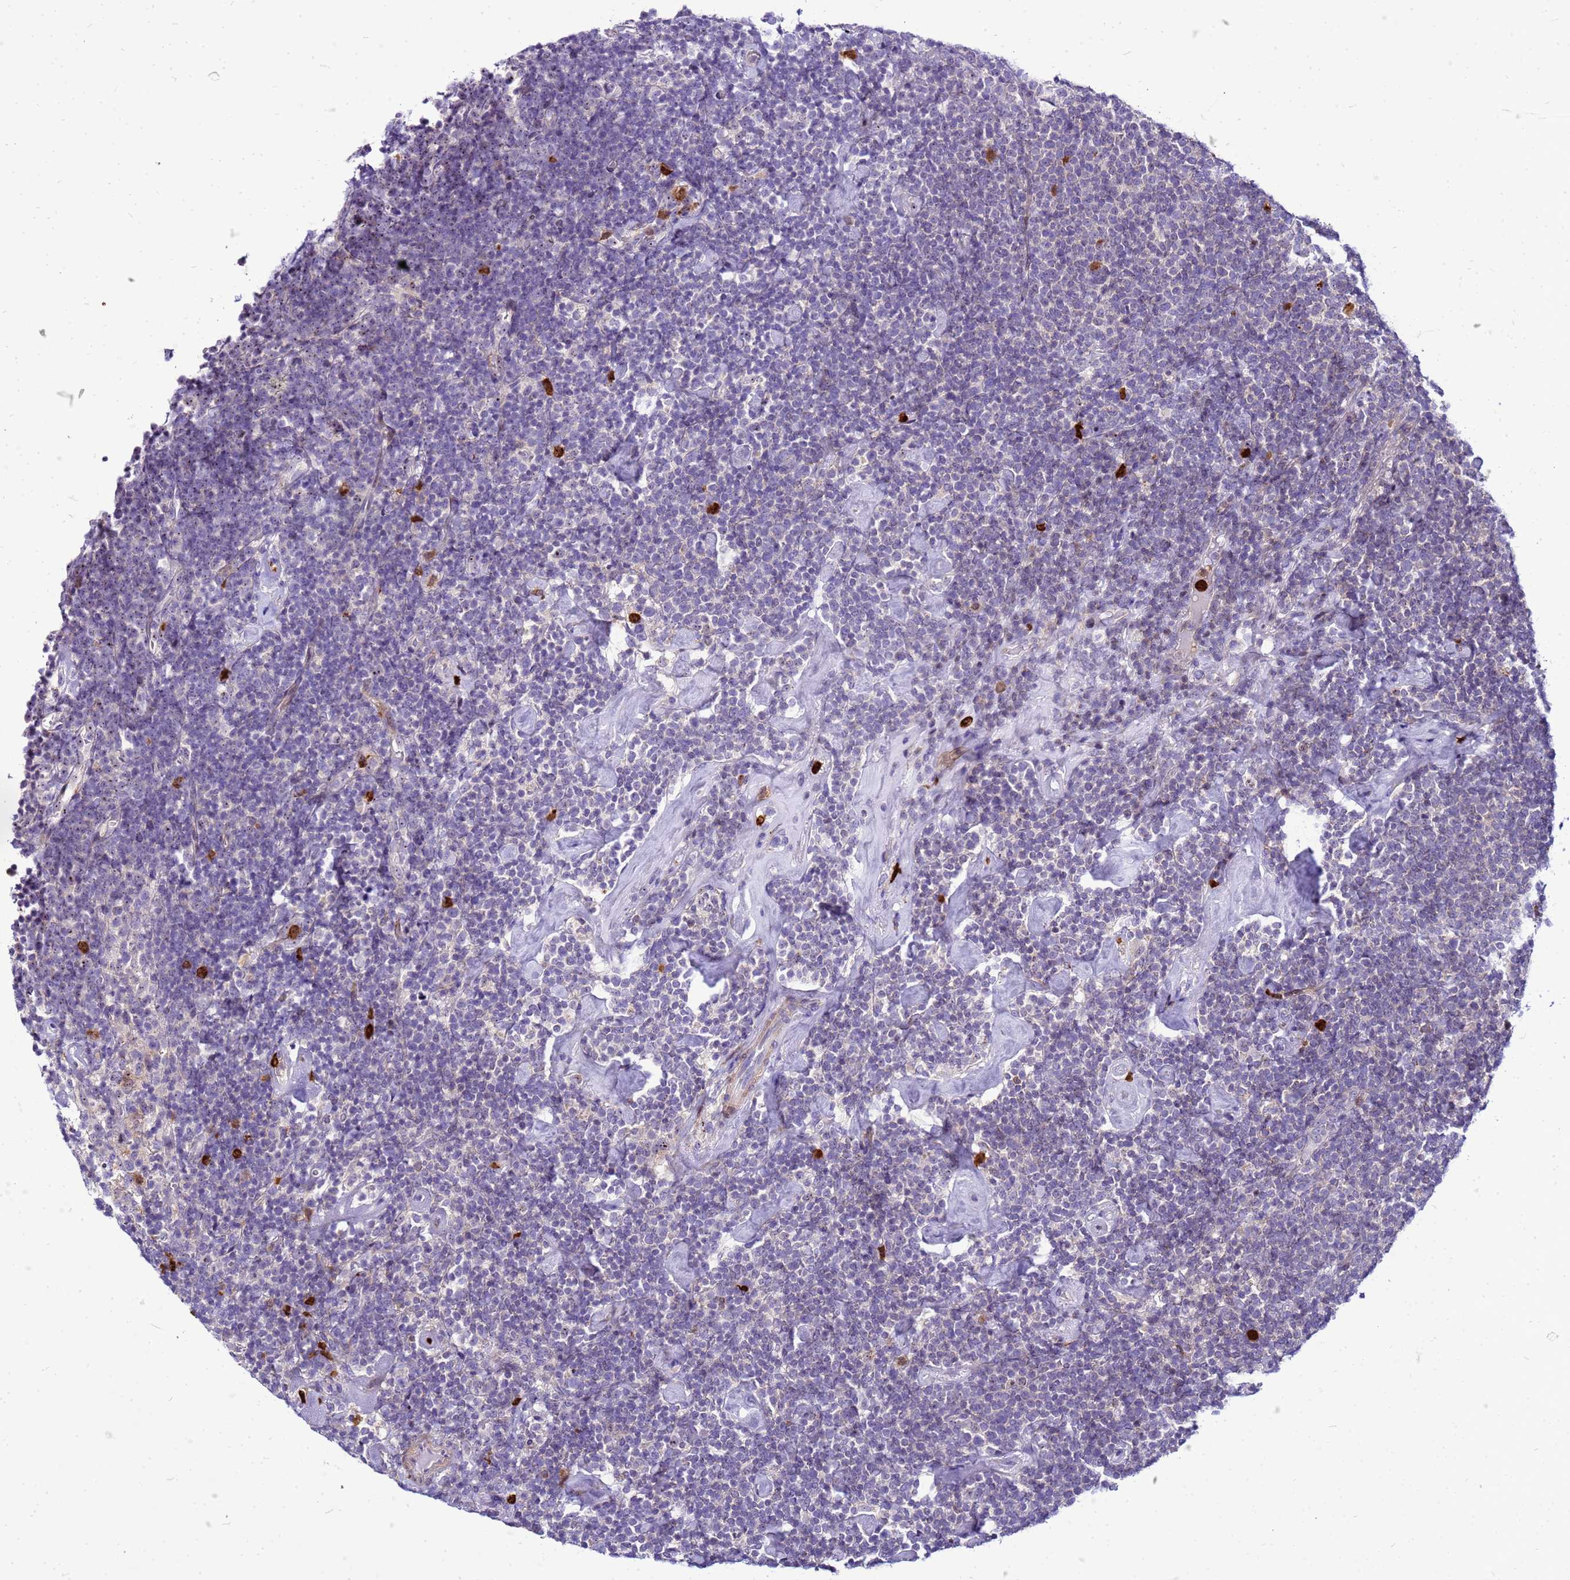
{"staining": {"intensity": "negative", "quantity": "none", "location": "none"}, "tissue": "lymphoma", "cell_type": "Tumor cells", "image_type": "cancer", "snomed": [{"axis": "morphology", "description": "Malignant lymphoma, non-Hodgkin's type, High grade"}, {"axis": "topography", "description": "Lymph node"}], "caption": "This is an immunohistochemistry (IHC) image of human high-grade malignant lymphoma, non-Hodgkin's type. There is no expression in tumor cells.", "gene": "VPS4B", "patient": {"sex": "male", "age": 61}}